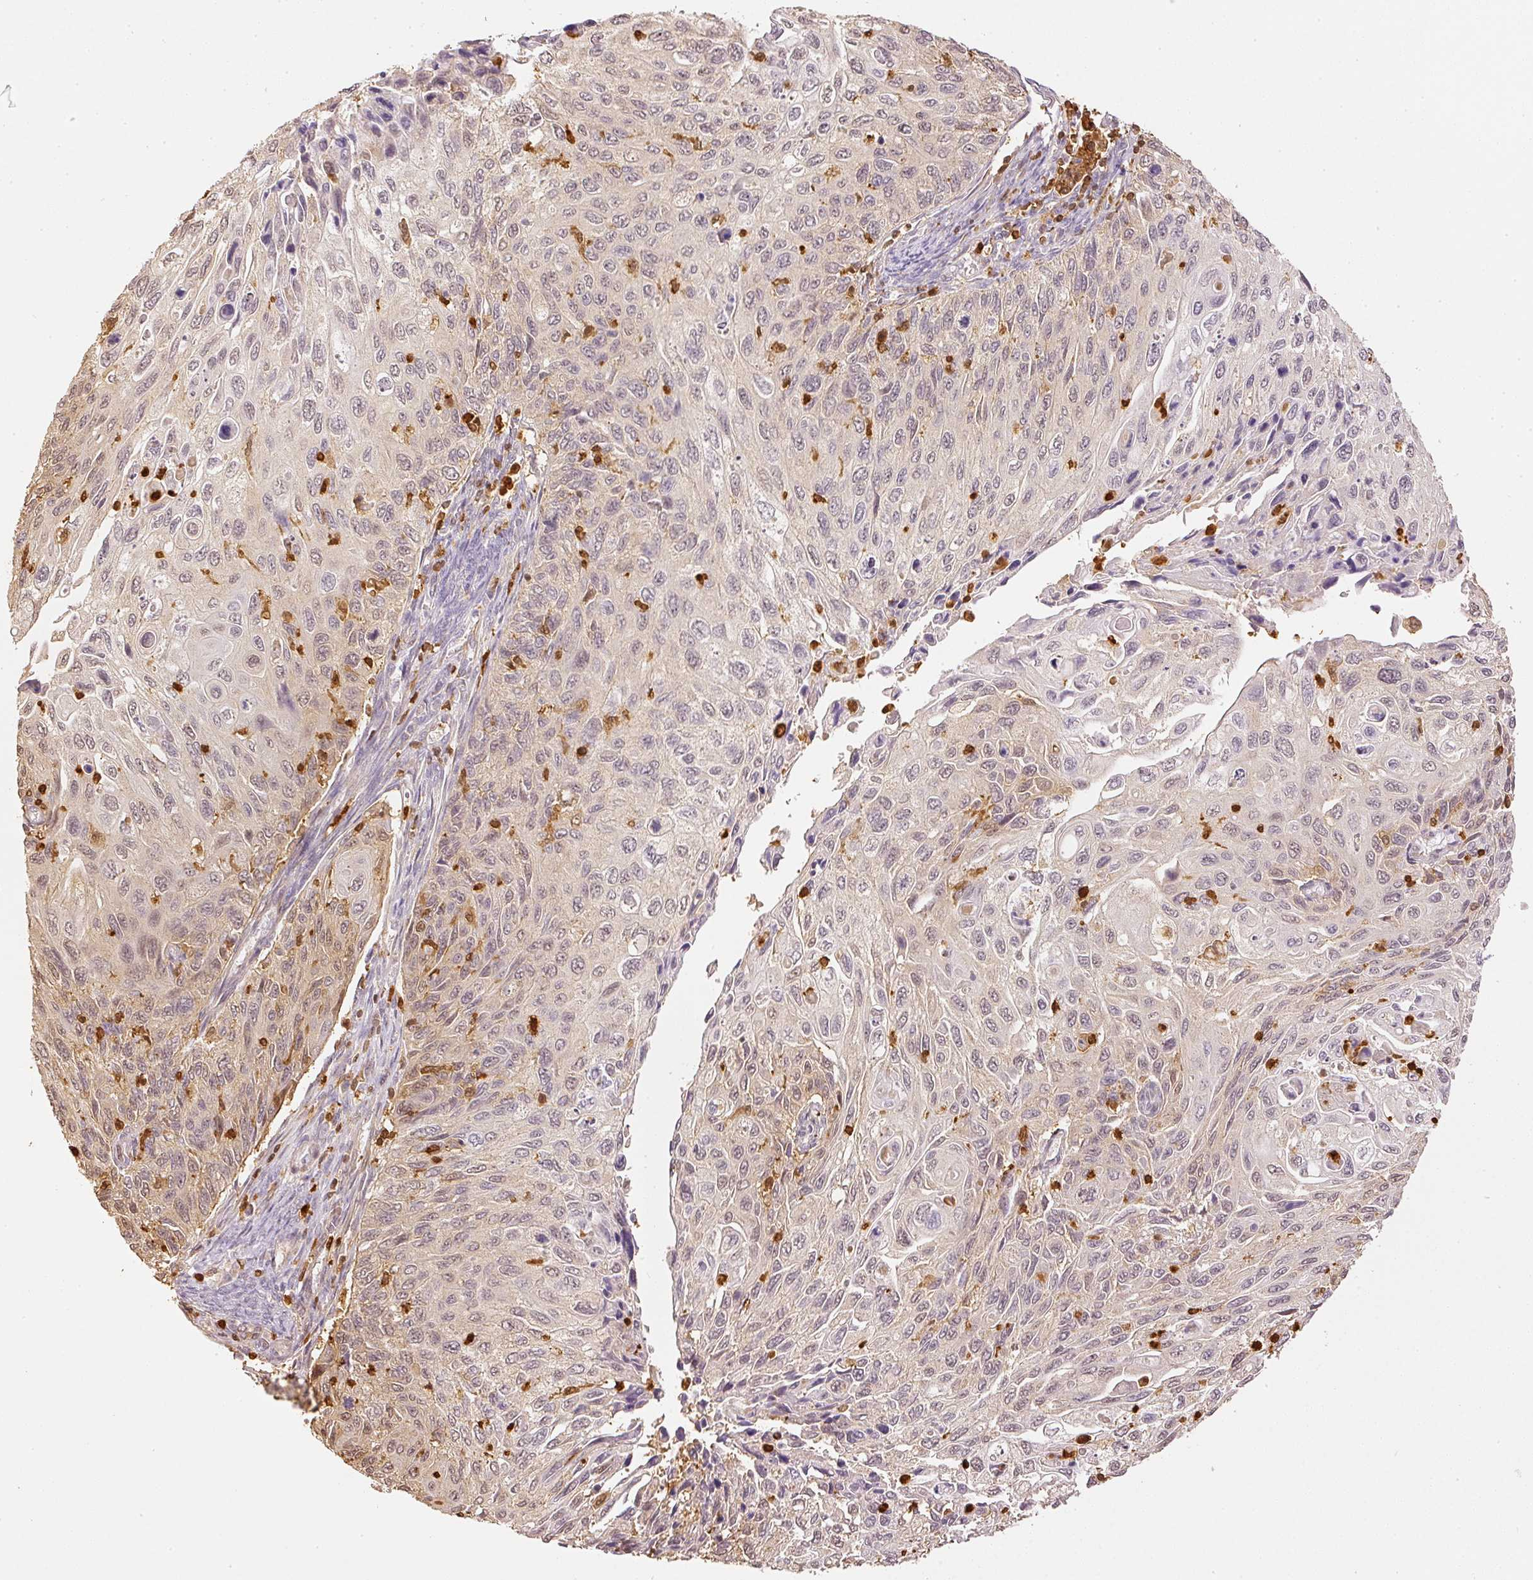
{"staining": {"intensity": "weak", "quantity": "<25%", "location": "nuclear"}, "tissue": "cervical cancer", "cell_type": "Tumor cells", "image_type": "cancer", "snomed": [{"axis": "morphology", "description": "Squamous cell carcinoma, NOS"}, {"axis": "topography", "description": "Cervix"}], "caption": "Protein analysis of squamous cell carcinoma (cervical) displays no significant staining in tumor cells. (Brightfield microscopy of DAB immunohistochemistry at high magnification).", "gene": "PFN1", "patient": {"sex": "female", "age": 70}}